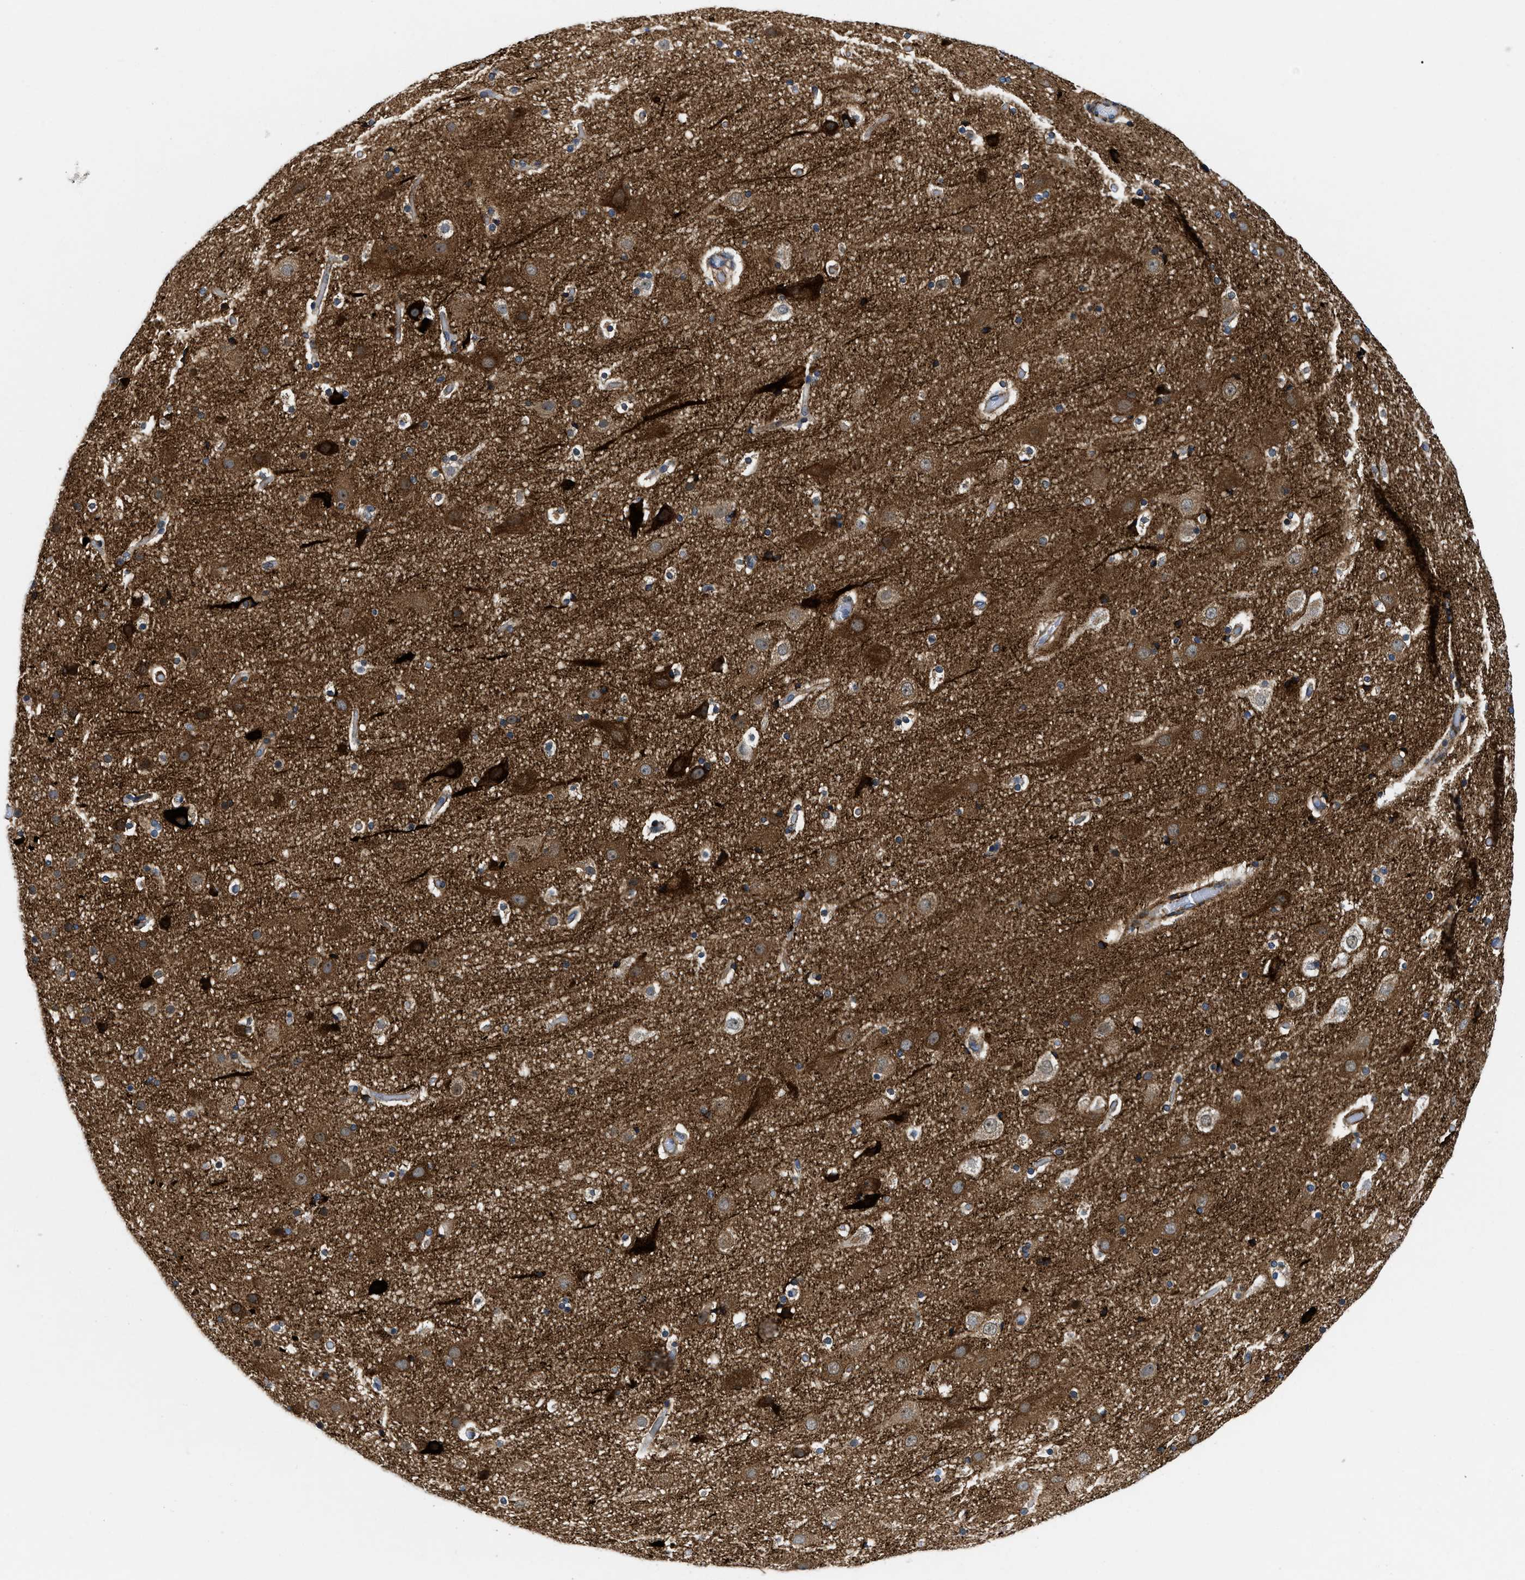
{"staining": {"intensity": "negative", "quantity": "none", "location": "none"}, "tissue": "cerebral cortex", "cell_type": "Endothelial cells", "image_type": "normal", "snomed": [{"axis": "morphology", "description": "Normal tissue, NOS"}, {"axis": "topography", "description": "Cerebral cortex"}], "caption": "Protein analysis of benign cerebral cortex shows no significant positivity in endothelial cells. The staining was performed using DAB to visualize the protein expression in brown, while the nuclei were stained in blue with hematoxylin (Magnification: 20x).", "gene": "ZNF599", "patient": {"sex": "male", "age": 57}}